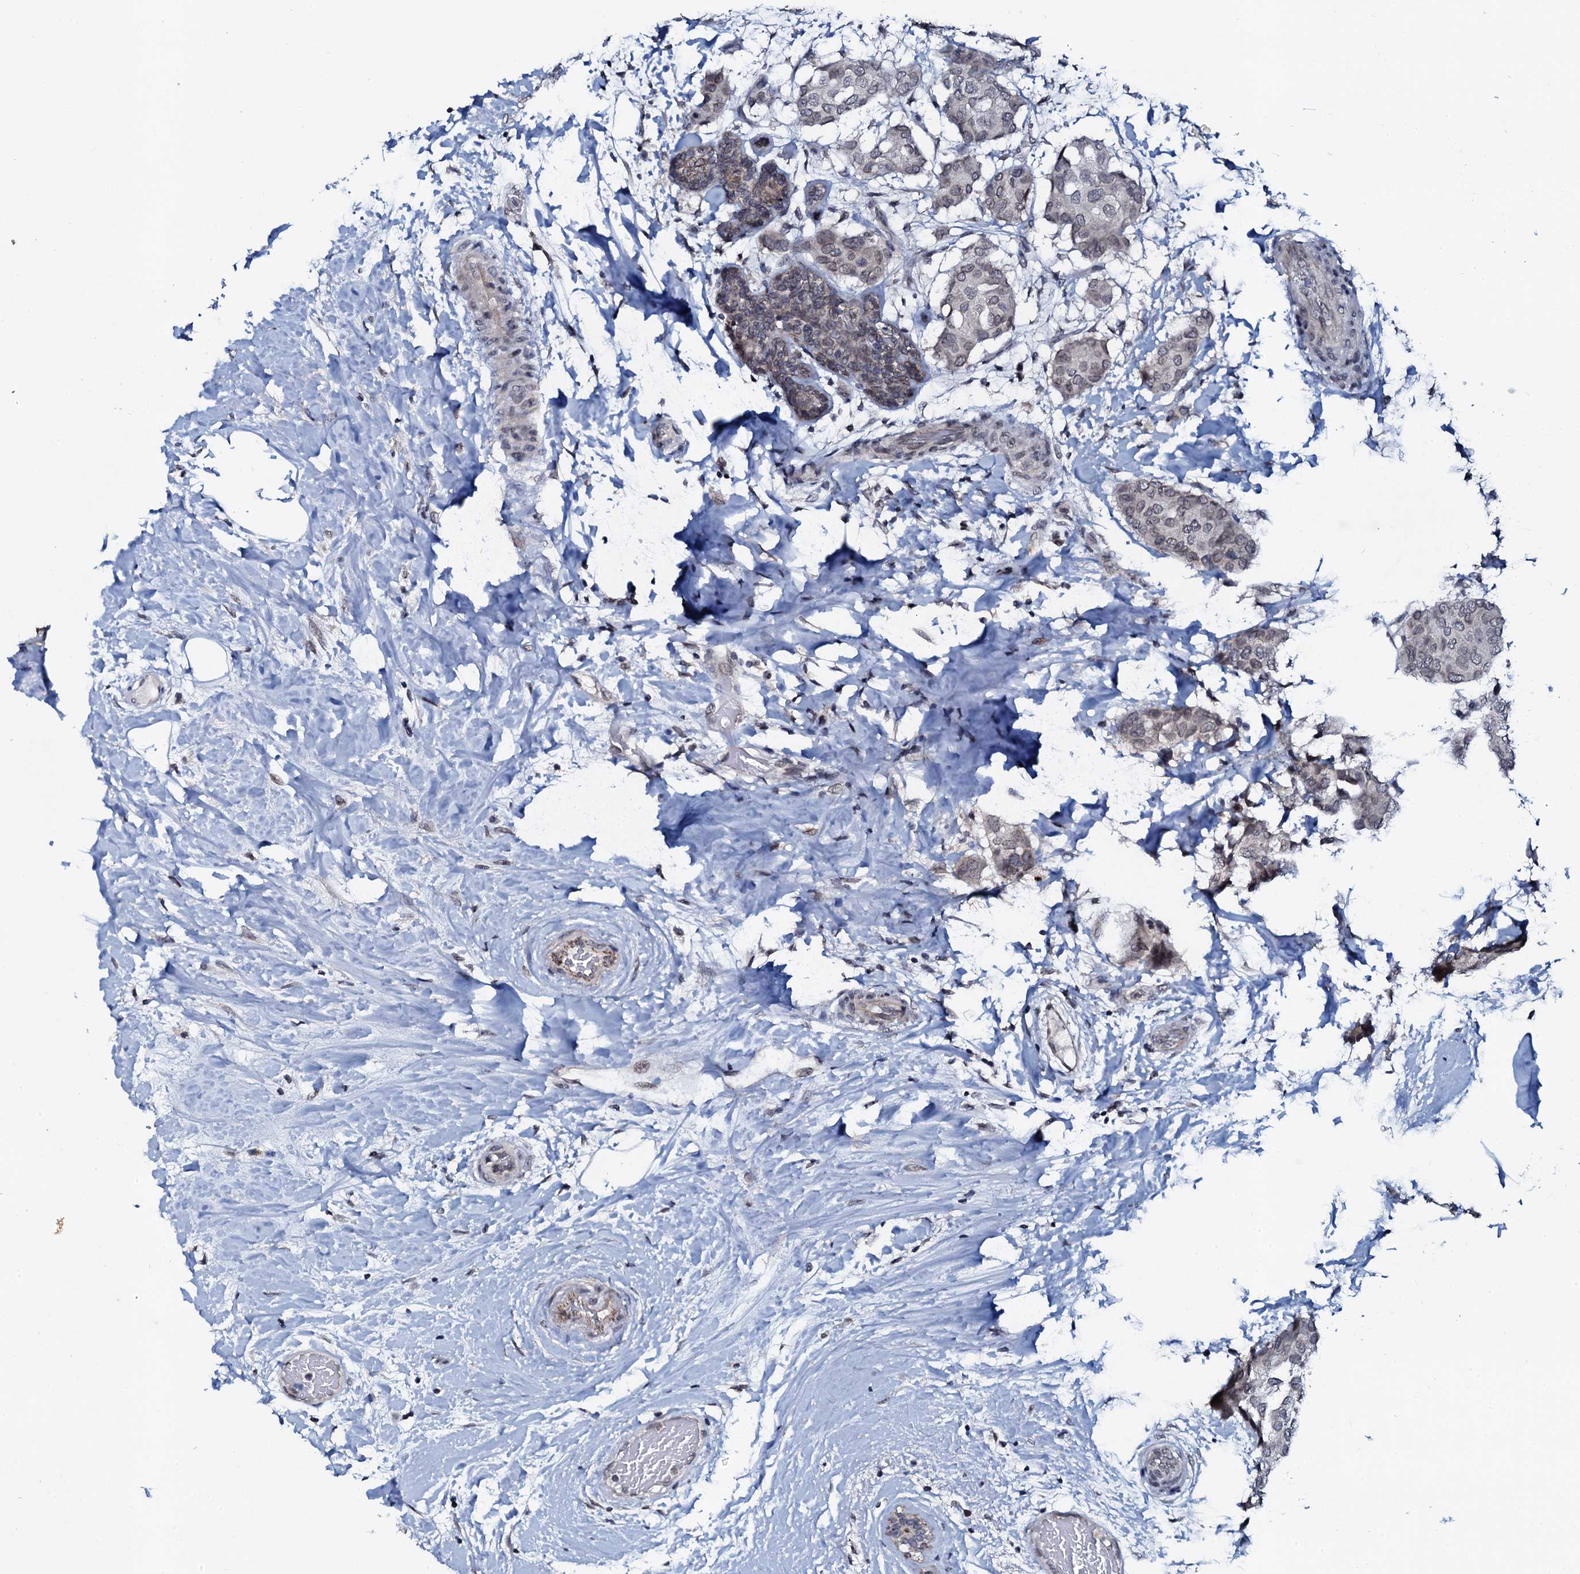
{"staining": {"intensity": "weak", "quantity": "25%-75%", "location": "cytoplasmic/membranous,nuclear"}, "tissue": "breast cancer", "cell_type": "Tumor cells", "image_type": "cancer", "snomed": [{"axis": "morphology", "description": "Duct carcinoma"}, {"axis": "topography", "description": "Breast"}], "caption": "Breast cancer (intraductal carcinoma) stained for a protein (brown) shows weak cytoplasmic/membranous and nuclear positive staining in approximately 25%-75% of tumor cells.", "gene": "SNTA1", "patient": {"sex": "female", "age": 75}}